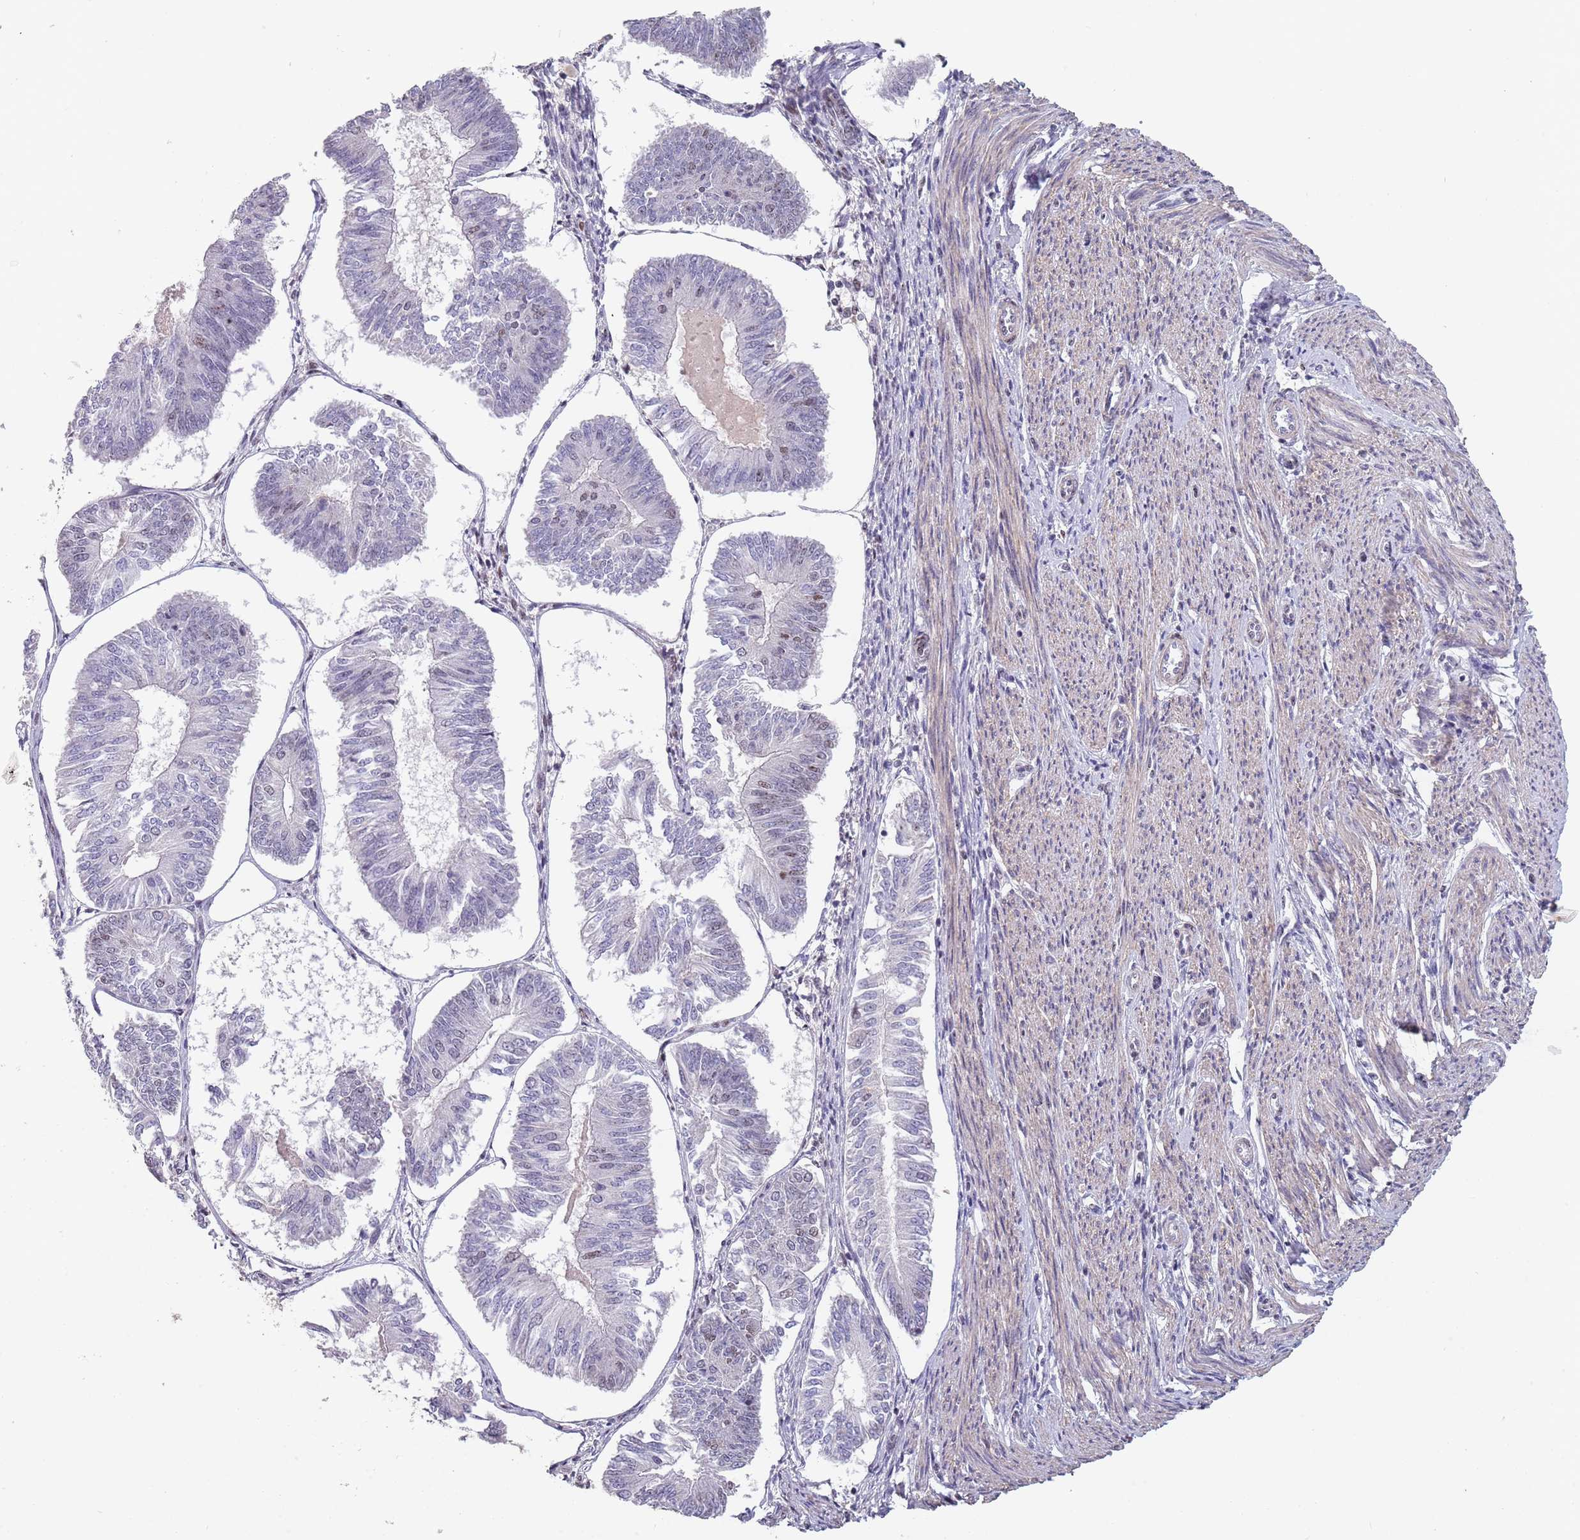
{"staining": {"intensity": "negative", "quantity": "none", "location": "none"}, "tissue": "endometrial cancer", "cell_type": "Tumor cells", "image_type": "cancer", "snomed": [{"axis": "morphology", "description": "Adenocarcinoma, NOS"}, {"axis": "topography", "description": "Endometrium"}], "caption": "Photomicrograph shows no significant protein positivity in tumor cells of endometrial adenocarcinoma. The staining is performed using DAB (3,3'-diaminobenzidine) brown chromogen with nuclei counter-stained in using hematoxylin.", "gene": "CIZ1", "patient": {"sex": "female", "age": 58}}